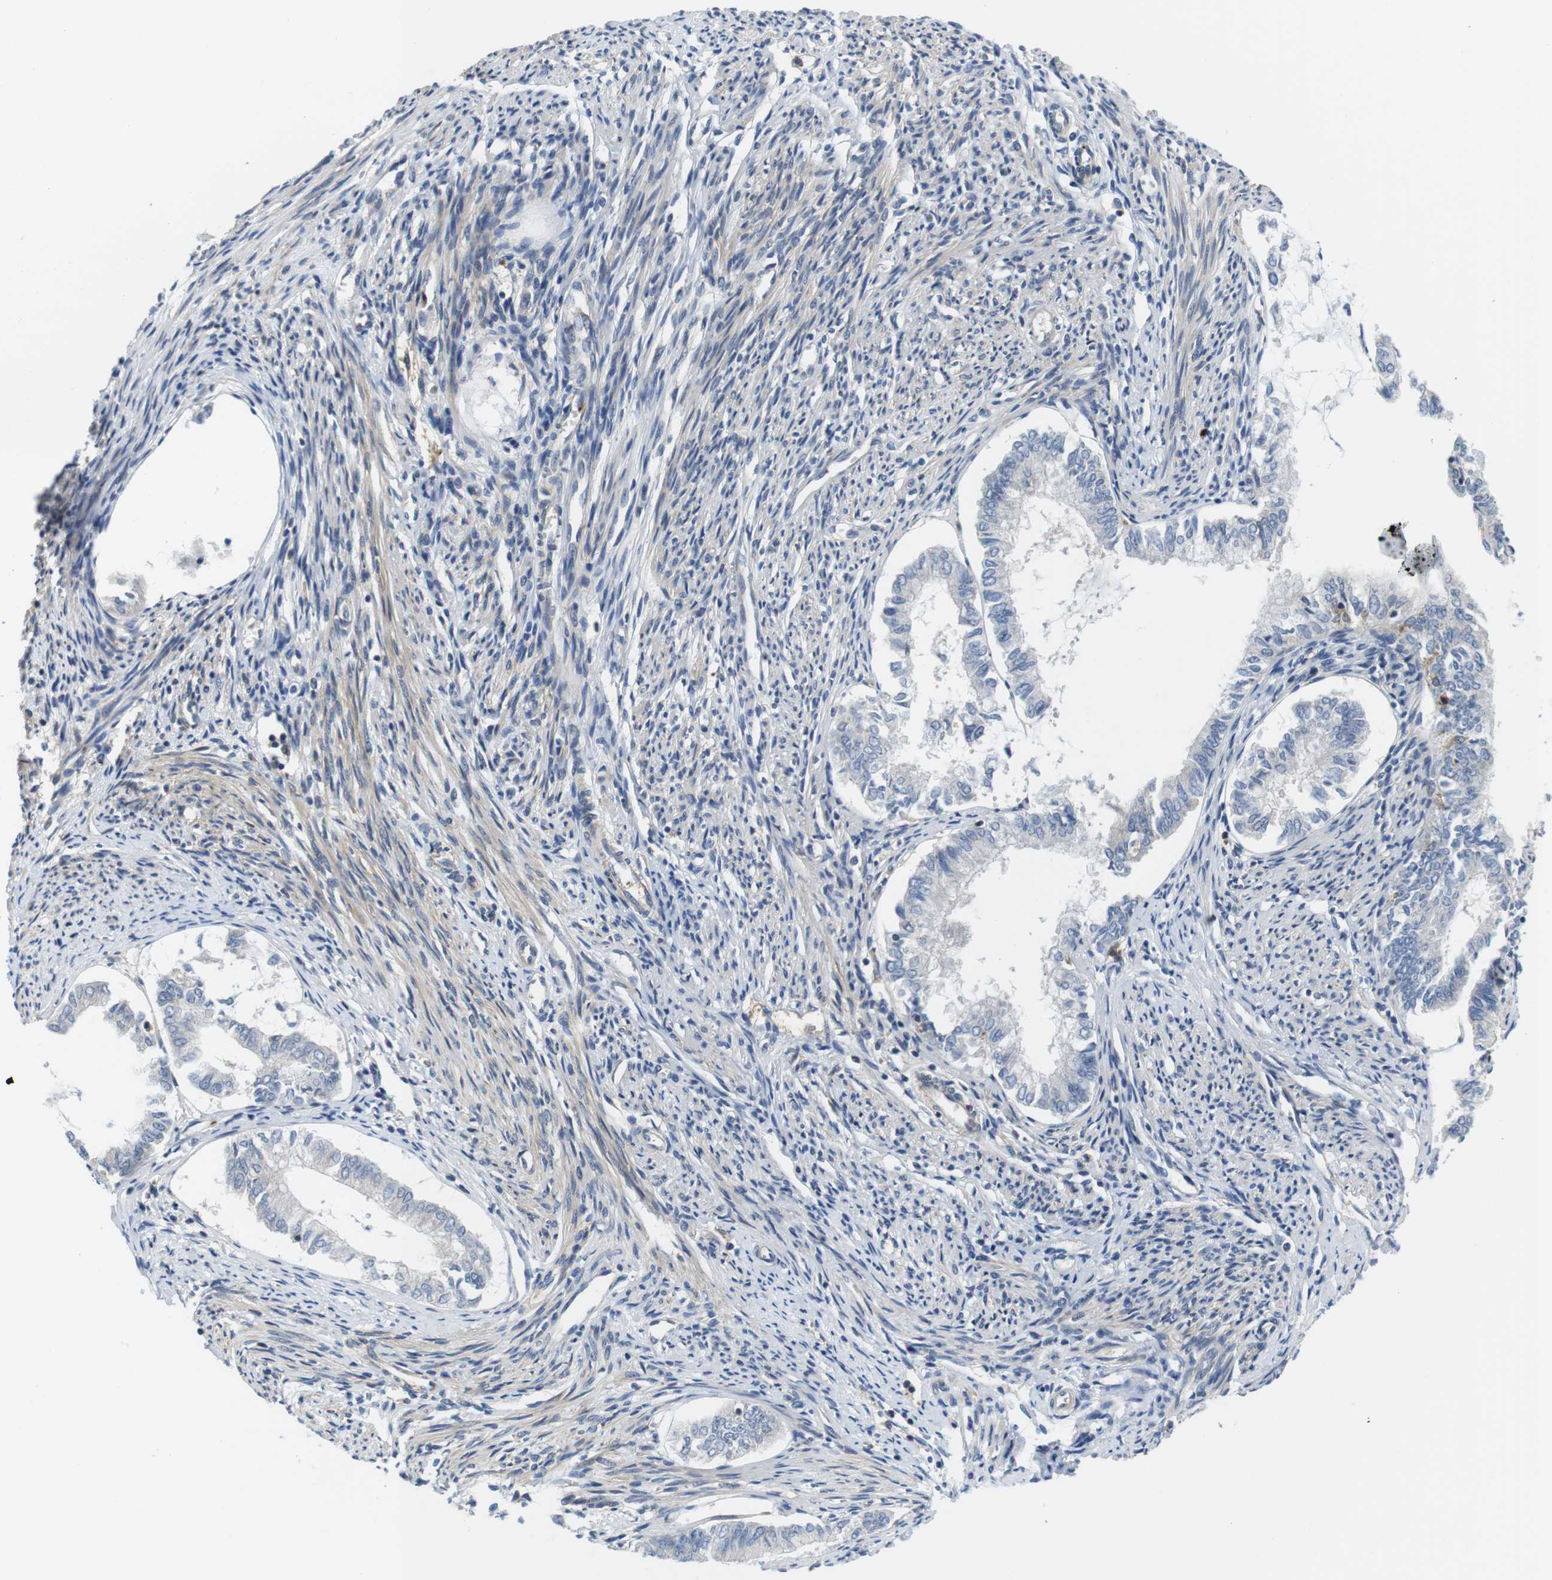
{"staining": {"intensity": "negative", "quantity": "none", "location": "none"}, "tissue": "endometrial cancer", "cell_type": "Tumor cells", "image_type": "cancer", "snomed": [{"axis": "morphology", "description": "Adenocarcinoma, NOS"}, {"axis": "topography", "description": "Endometrium"}], "caption": "The micrograph shows no significant expression in tumor cells of endometrial cancer.", "gene": "HERPUD2", "patient": {"sex": "female", "age": 86}}